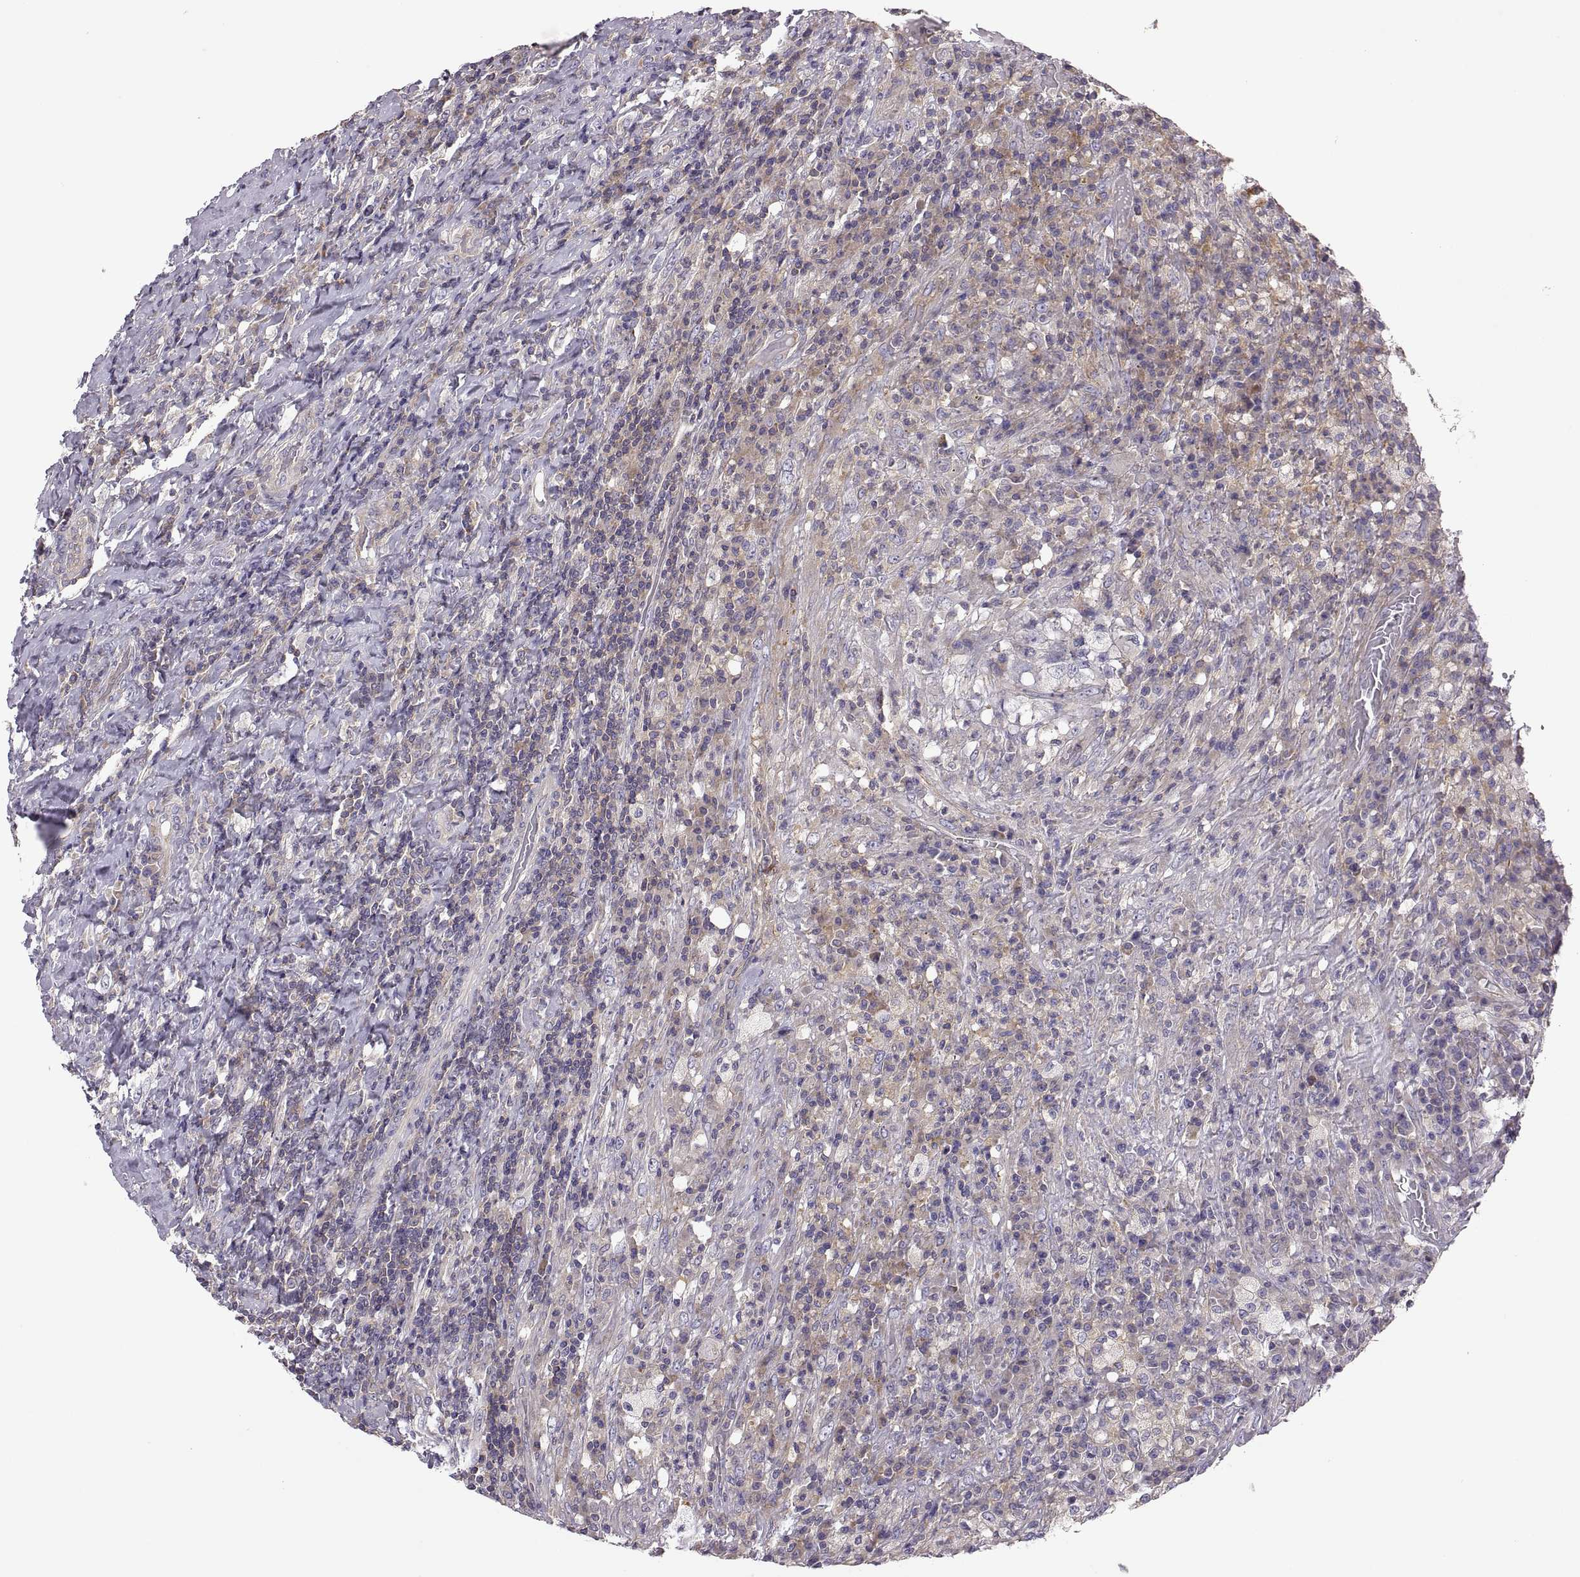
{"staining": {"intensity": "weak", "quantity": ">75%", "location": "cytoplasmic/membranous"}, "tissue": "testis cancer", "cell_type": "Tumor cells", "image_type": "cancer", "snomed": [{"axis": "morphology", "description": "Necrosis, NOS"}, {"axis": "morphology", "description": "Carcinoma, Embryonal, NOS"}, {"axis": "topography", "description": "Testis"}], "caption": "IHC image of neoplastic tissue: testis cancer (embryonal carcinoma) stained using immunohistochemistry demonstrates low levels of weak protein expression localized specifically in the cytoplasmic/membranous of tumor cells, appearing as a cytoplasmic/membranous brown color.", "gene": "SPATA32", "patient": {"sex": "male", "age": 19}}